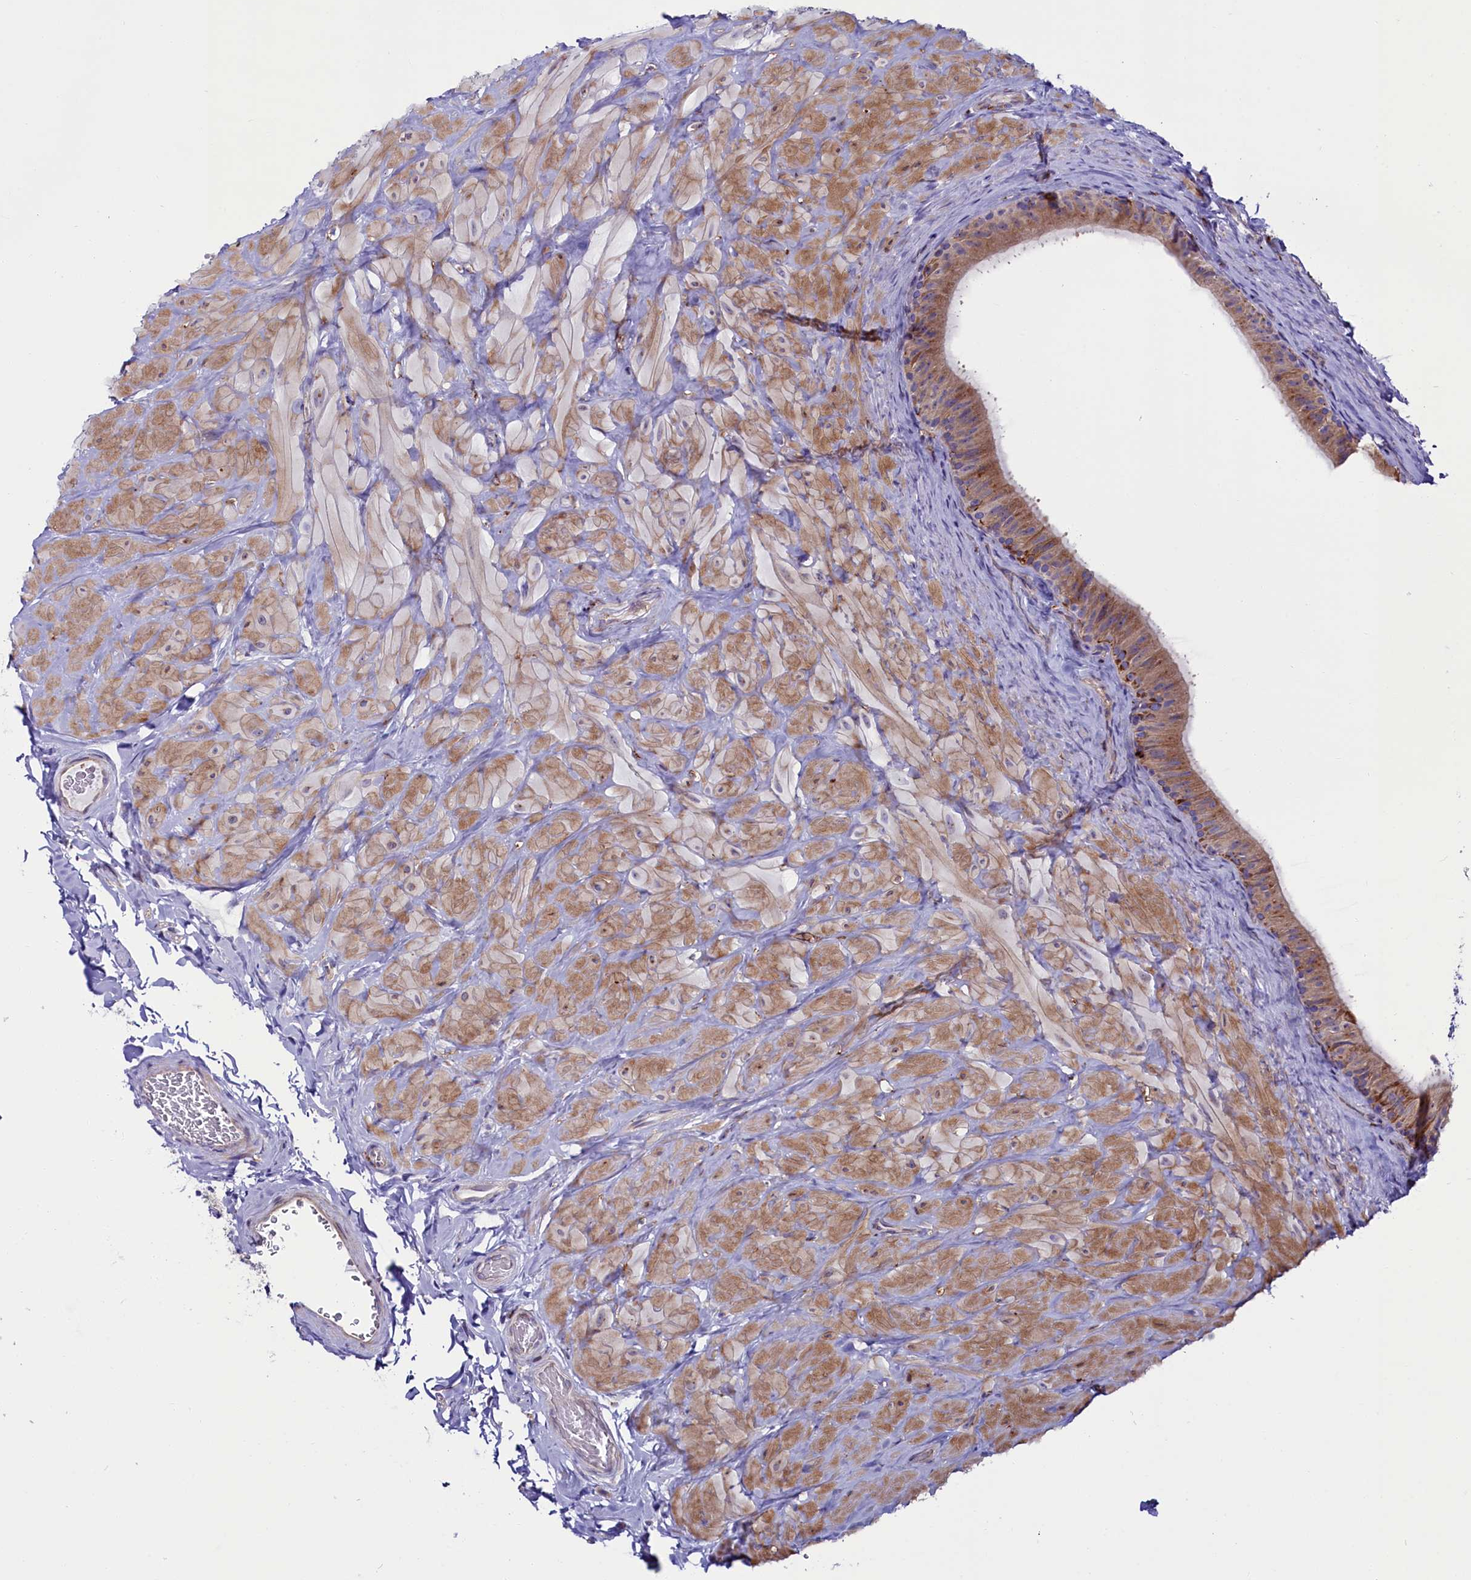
{"staining": {"intensity": "moderate", "quantity": "25%-75%", "location": "cytoplasmic/membranous"}, "tissue": "epididymis", "cell_type": "Glandular cells", "image_type": "normal", "snomed": [{"axis": "morphology", "description": "Normal tissue, NOS"}, {"axis": "topography", "description": "Soft tissue"}, {"axis": "topography", "description": "Vascular tissue"}, {"axis": "topography", "description": "Epididymis"}], "caption": "Glandular cells show medium levels of moderate cytoplasmic/membranous positivity in about 25%-75% of cells in unremarkable epididymis. (DAB IHC, brown staining for protein, blue staining for nuclei).", "gene": "IL20RA", "patient": {"sex": "male", "age": 49}}